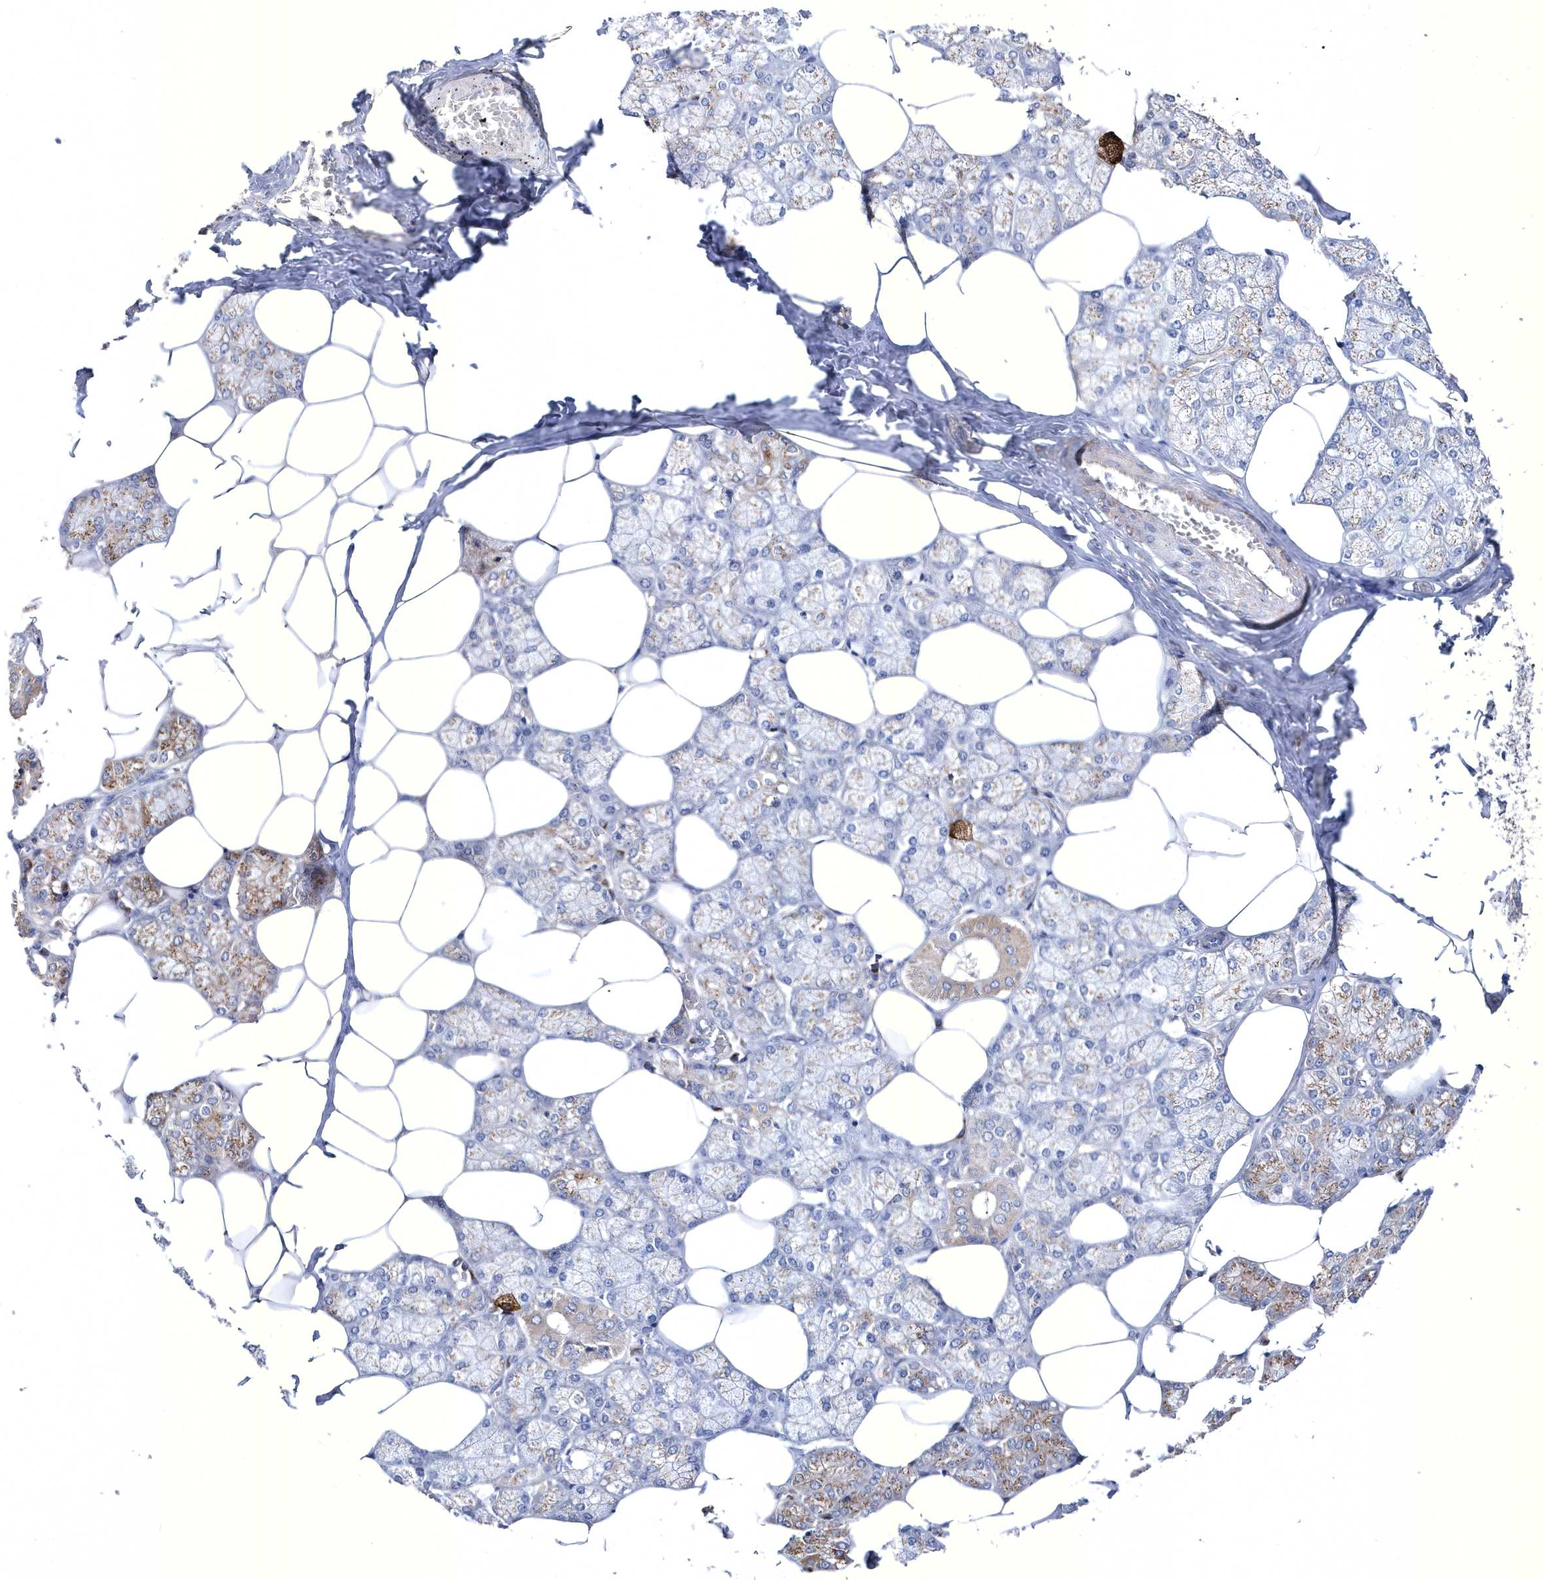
{"staining": {"intensity": "strong", "quantity": "25%-75%", "location": "cytoplasmic/membranous"}, "tissue": "salivary gland", "cell_type": "Glandular cells", "image_type": "normal", "snomed": [{"axis": "morphology", "description": "Normal tissue, NOS"}, {"axis": "topography", "description": "Salivary gland"}], "caption": "This histopathology image shows IHC staining of normal salivary gland, with high strong cytoplasmic/membranous expression in approximately 25%-75% of glandular cells.", "gene": "METTL8", "patient": {"sex": "male", "age": 62}}